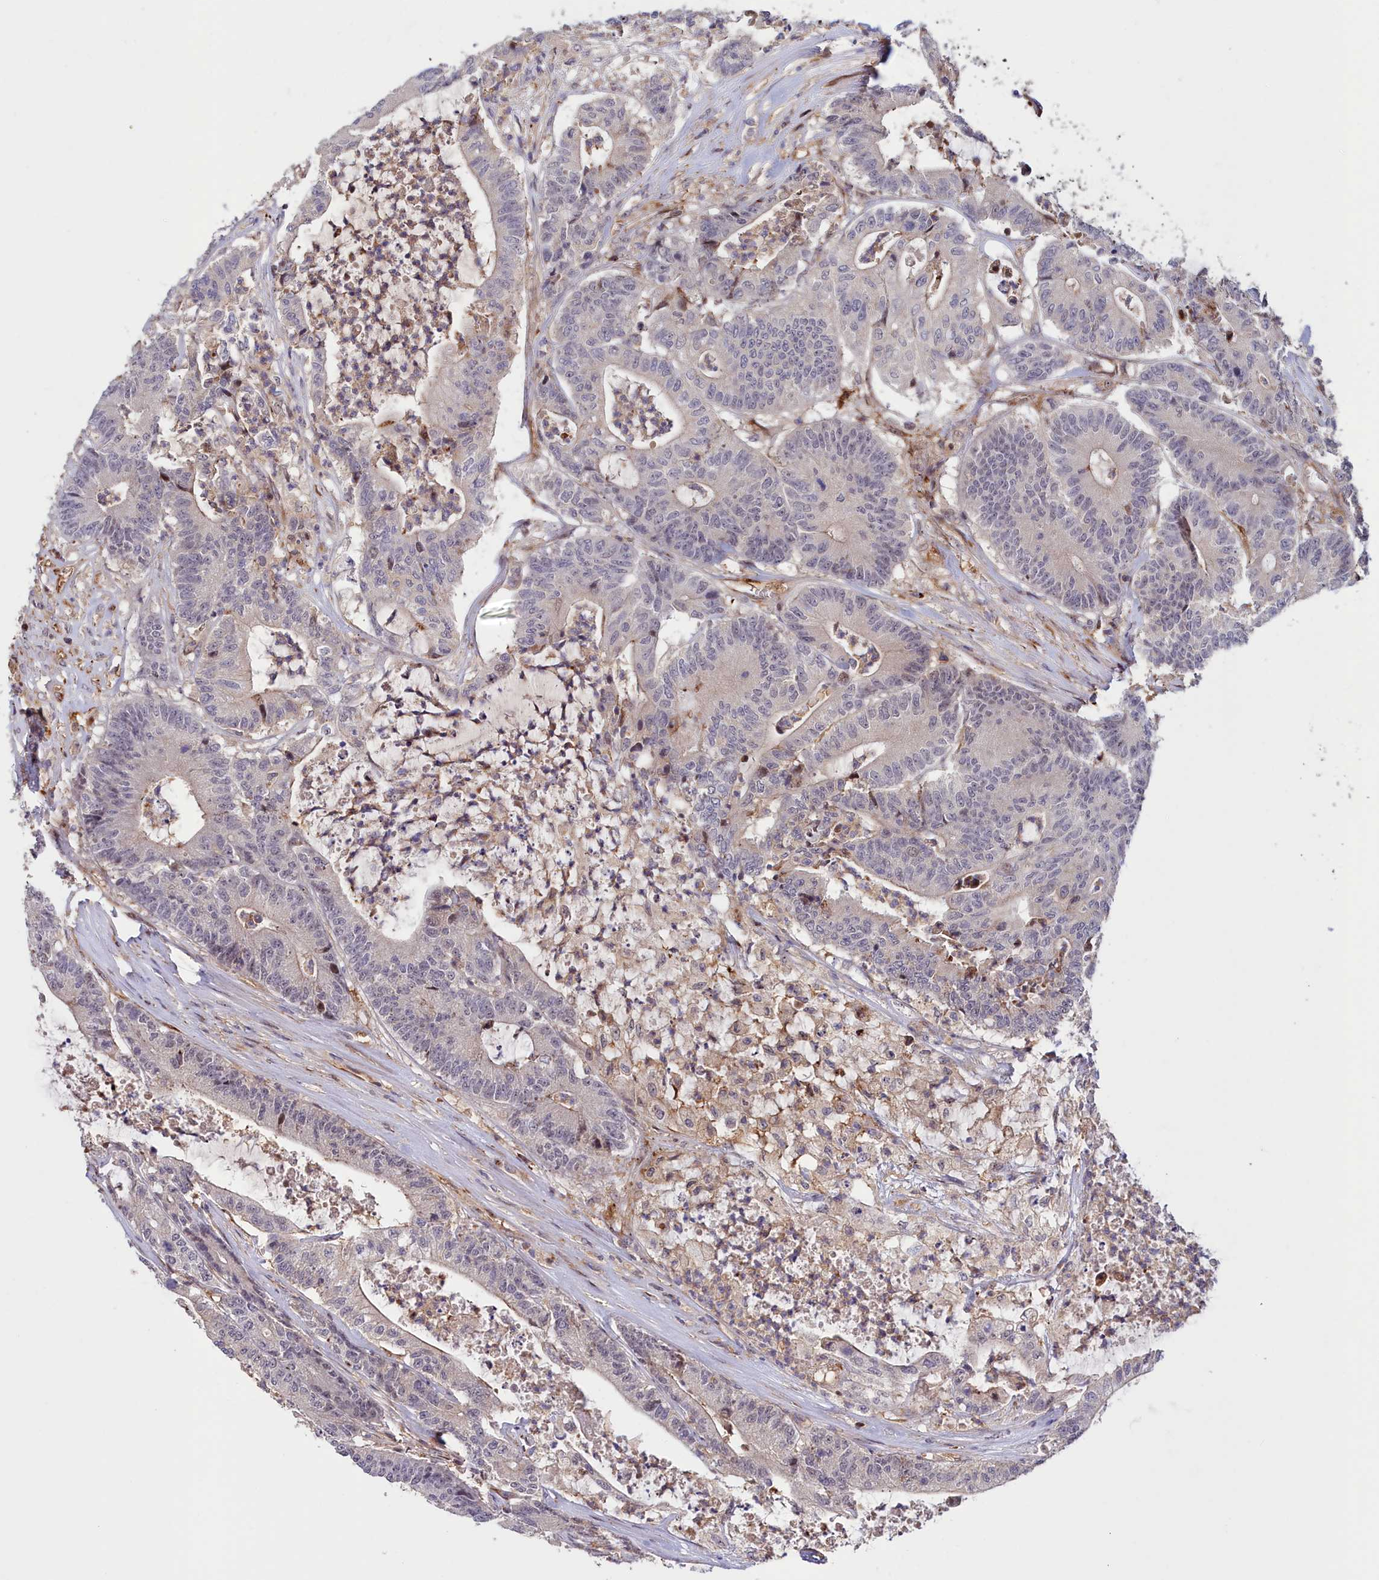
{"staining": {"intensity": "negative", "quantity": "none", "location": "none"}, "tissue": "colorectal cancer", "cell_type": "Tumor cells", "image_type": "cancer", "snomed": [{"axis": "morphology", "description": "Adenocarcinoma, NOS"}, {"axis": "topography", "description": "Colon"}], "caption": "The micrograph exhibits no staining of tumor cells in colorectal adenocarcinoma. (DAB immunohistochemistry visualized using brightfield microscopy, high magnification).", "gene": "NEURL4", "patient": {"sex": "female", "age": 84}}